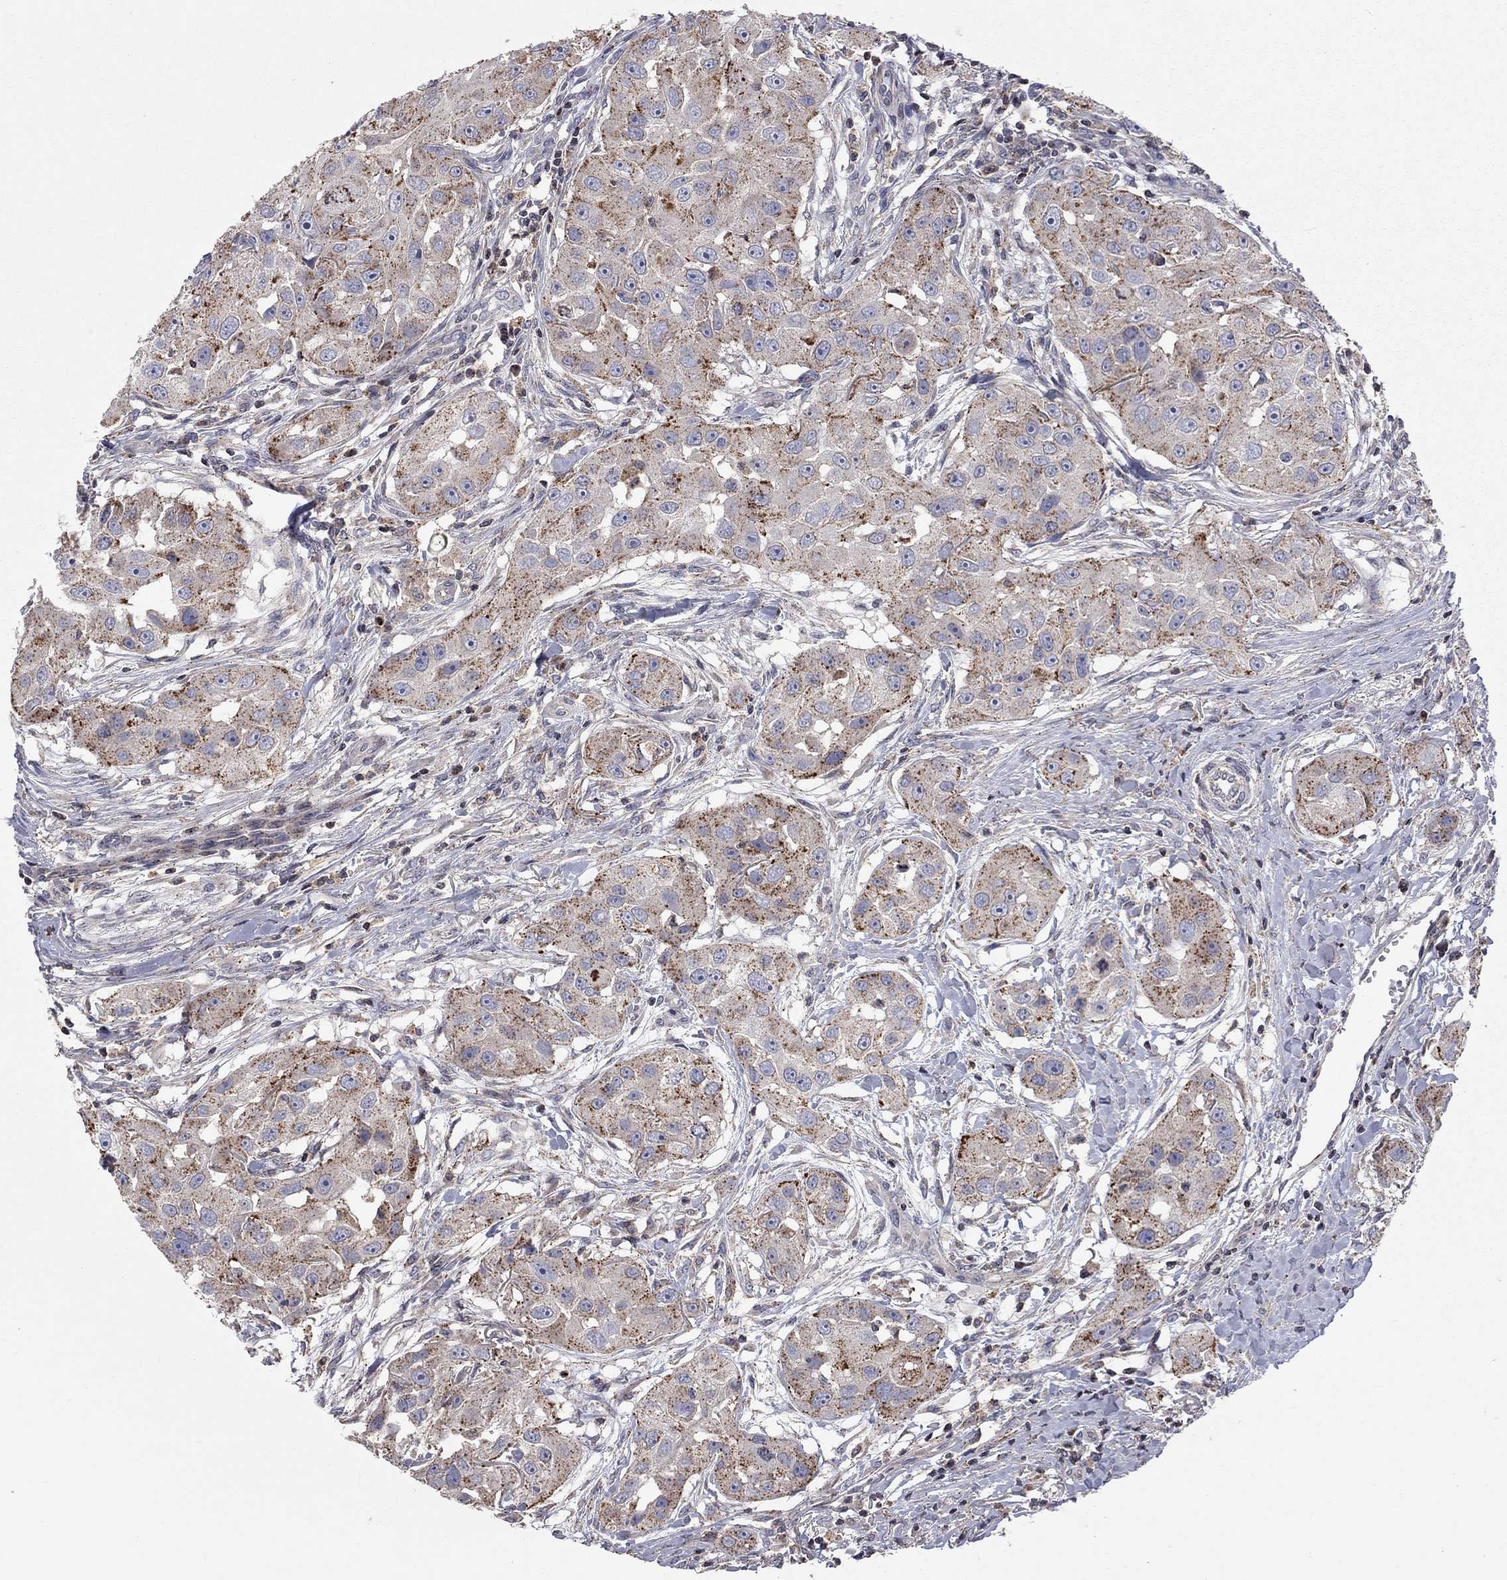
{"staining": {"intensity": "strong", "quantity": ">75%", "location": "cytoplasmic/membranous"}, "tissue": "head and neck cancer", "cell_type": "Tumor cells", "image_type": "cancer", "snomed": [{"axis": "morphology", "description": "Squamous cell carcinoma, NOS"}, {"axis": "topography", "description": "Head-Neck"}], "caption": "Head and neck cancer (squamous cell carcinoma) was stained to show a protein in brown. There is high levels of strong cytoplasmic/membranous staining in about >75% of tumor cells. Immunohistochemistry stains the protein of interest in brown and the nuclei are stained blue.", "gene": "ERN2", "patient": {"sex": "male", "age": 51}}